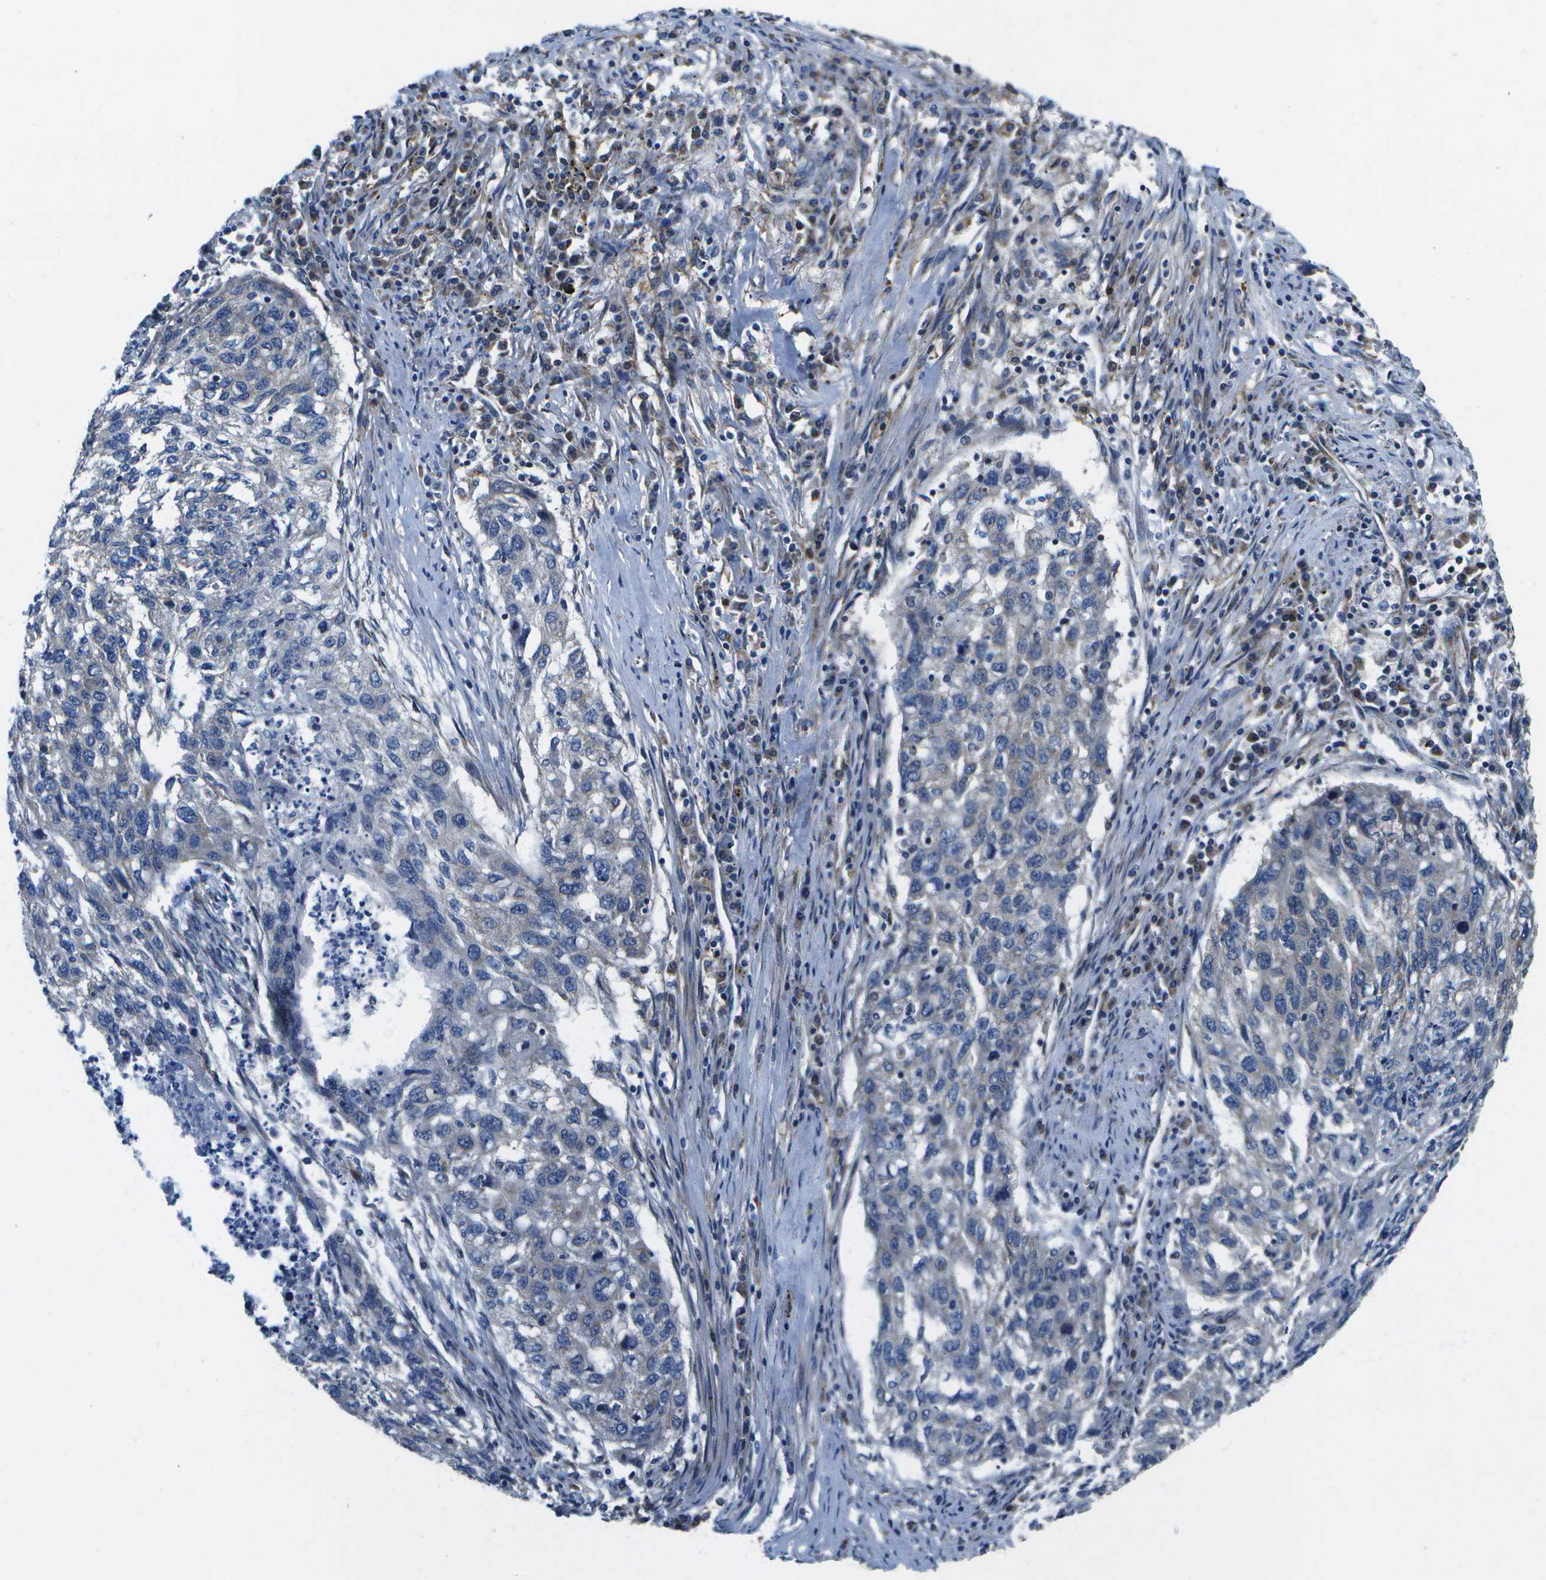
{"staining": {"intensity": "negative", "quantity": "none", "location": "none"}, "tissue": "lung cancer", "cell_type": "Tumor cells", "image_type": "cancer", "snomed": [{"axis": "morphology", "description": "Squamous cell carcinoma, NOS"}, {"axis": "topography", "description": "Lung"}], "caption": "Immunohistochemistry (IHC) micrograph of neoplastic tissue: human lung cancer (squamous cell carcinoma) stained with DAB (3,3'-diaminobenzidine) shows no significant protein expression in tumor cells.", "gene": "MVK", "patient": {"sex": "female", "age": 63}}